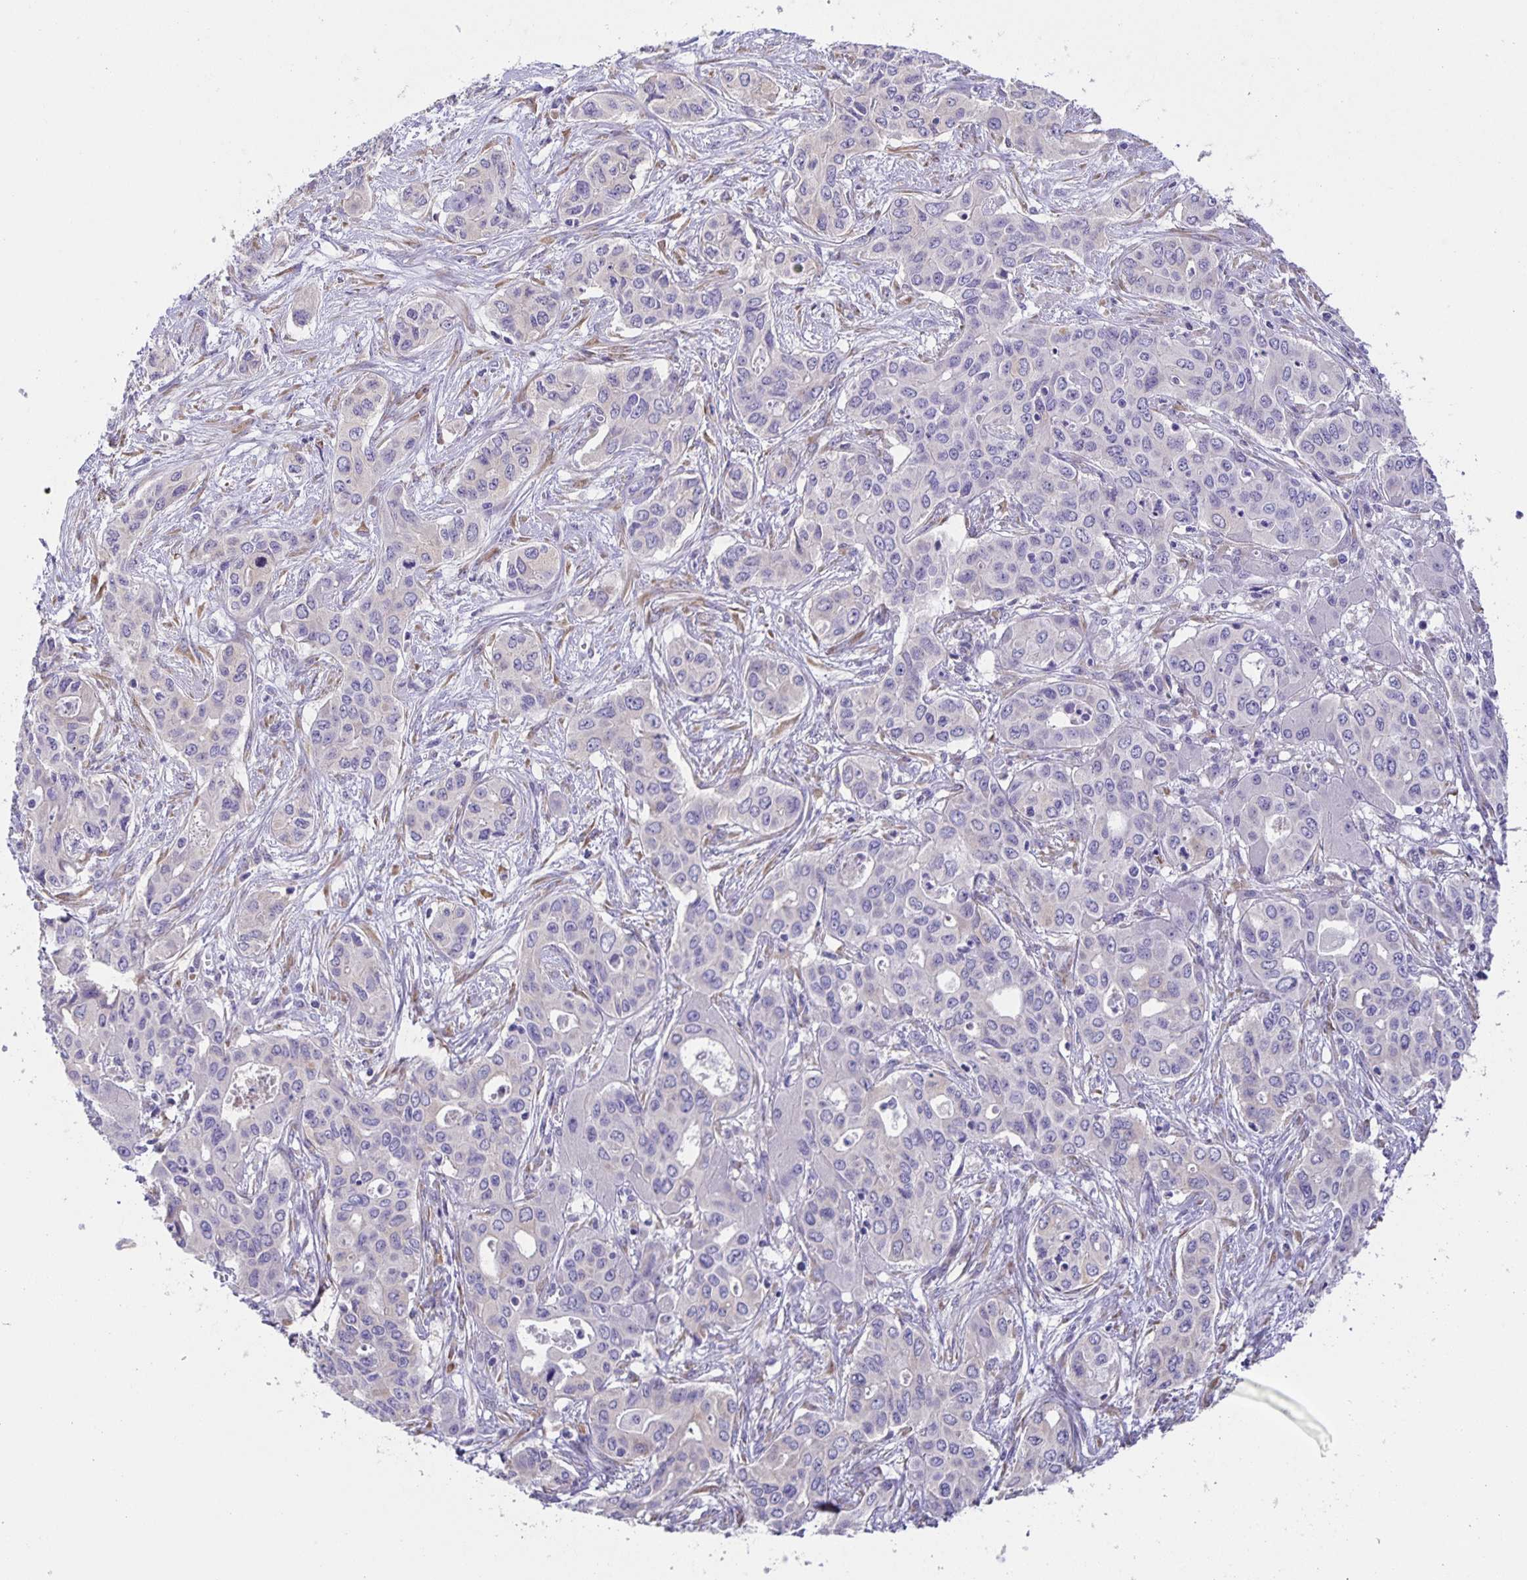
{"staining": {"intensity": "negative", "quantity": "none", "location": "none"}, "tissue": "liver cancer", "cell_type": "Tumor cells", "image_type": "cancer", "snomed": [{"axis": "morphology", "description": "Cholangiocarcinoma"}, {"axis": "topography", "description": "Liver"}], "caption": "An image of human liver cancer is negative for staining in tumor cells. (DAB (3,3'-diaminobenzidine) immunohistochemistry (IHC), high magnification).", "gene": "PRR36", "patient": {"sex": "female", "age": 65}}